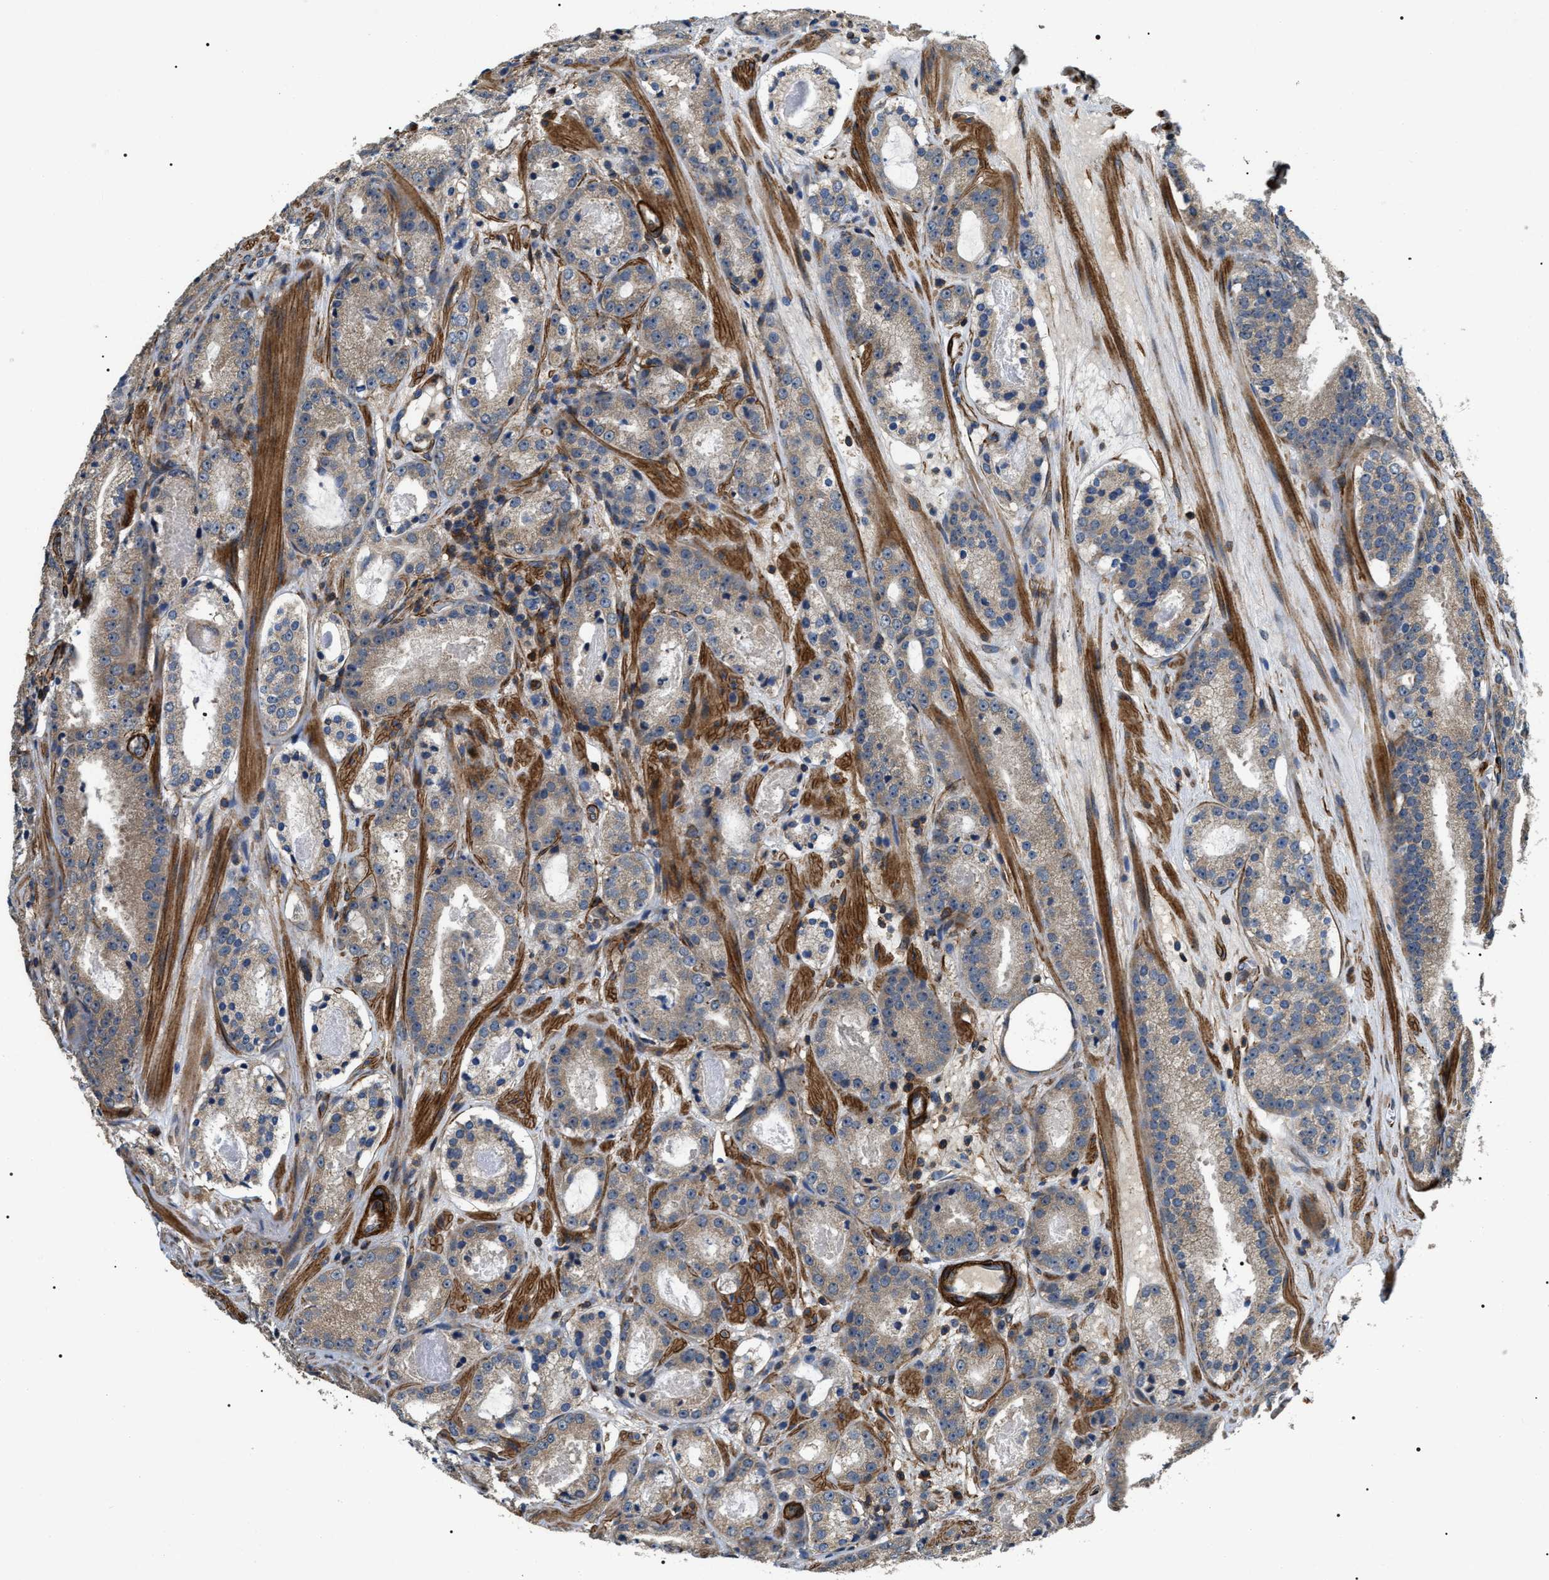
{"staining": {"intensity": "negative", "quantity": "none", "location": "none"}, "tissue": "prostate cancer", "cell_type": "Tumor cells", "image_type": "cancer", "snomed": [{"axis": "morphology", "description": "Adenocarcinoma, Low grade"}, {"axis": "topography", "description": "Prostate"}], "caption": "Tumor cells are negative for protein expression in human prostate cancer.", "gene": "ZC3HAV1L", "patient": {"sex": "male", "age": 69}}